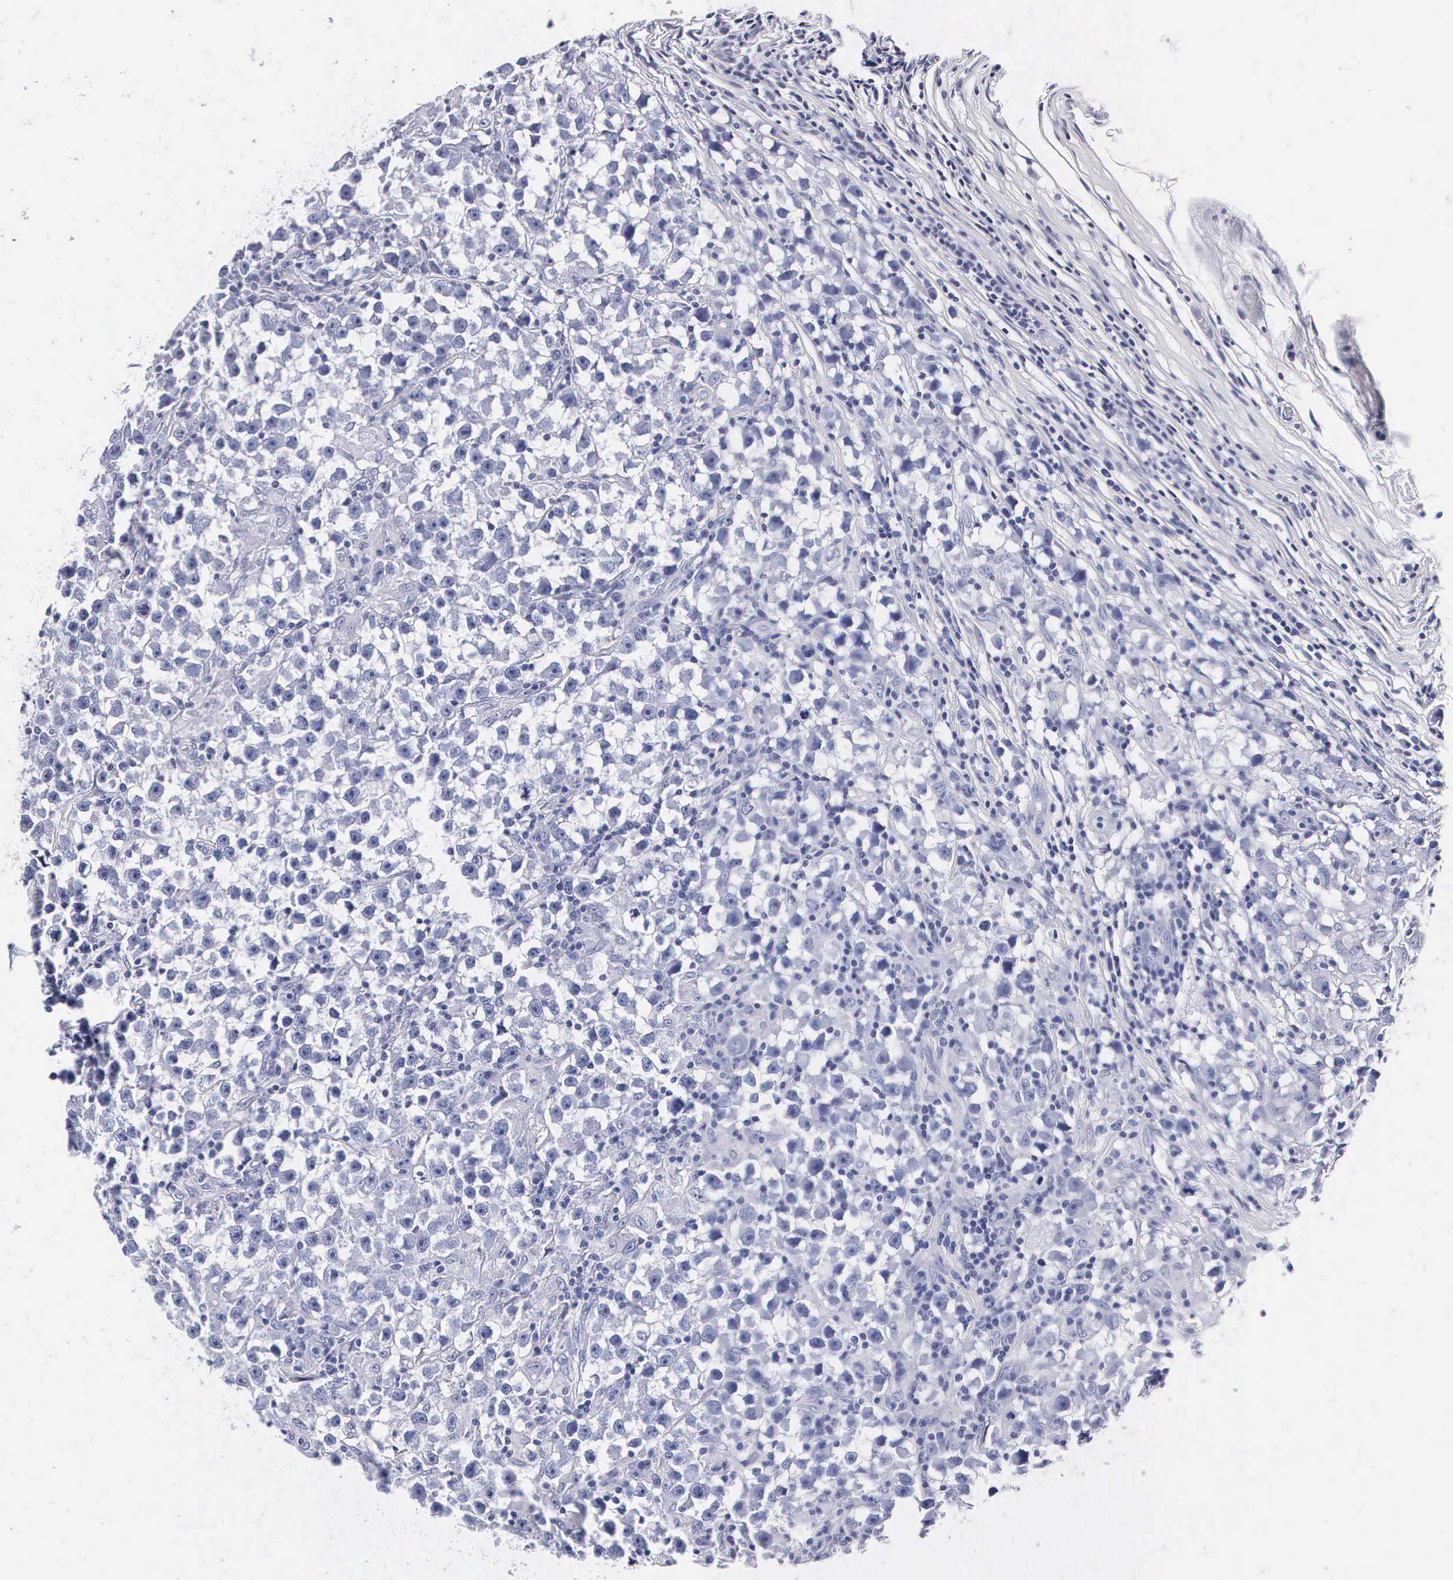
{"staining": {"intensity": "negative", "quantity": "none", "location": "none"}, "tissue": "testis cancer", "cell_type": "Tumor cells", "image_type": "cancer", "snomed": [{"axis": "morphology", "description": "Seminoma, NOS"}, {"axis": "topography", "description": "Testis"}], "caption": "DAB (3,3'-diaminobenzidine) immunohistochemical staining of seminoma (testis) shows no significant expression in tumor cells. (Stains: DAB IHC with hematoxylin counter stain, Microscopy: brightfield microscopy at high magnification).", "gene": "MB", "patient": {"sex": "male", "age": 33}}